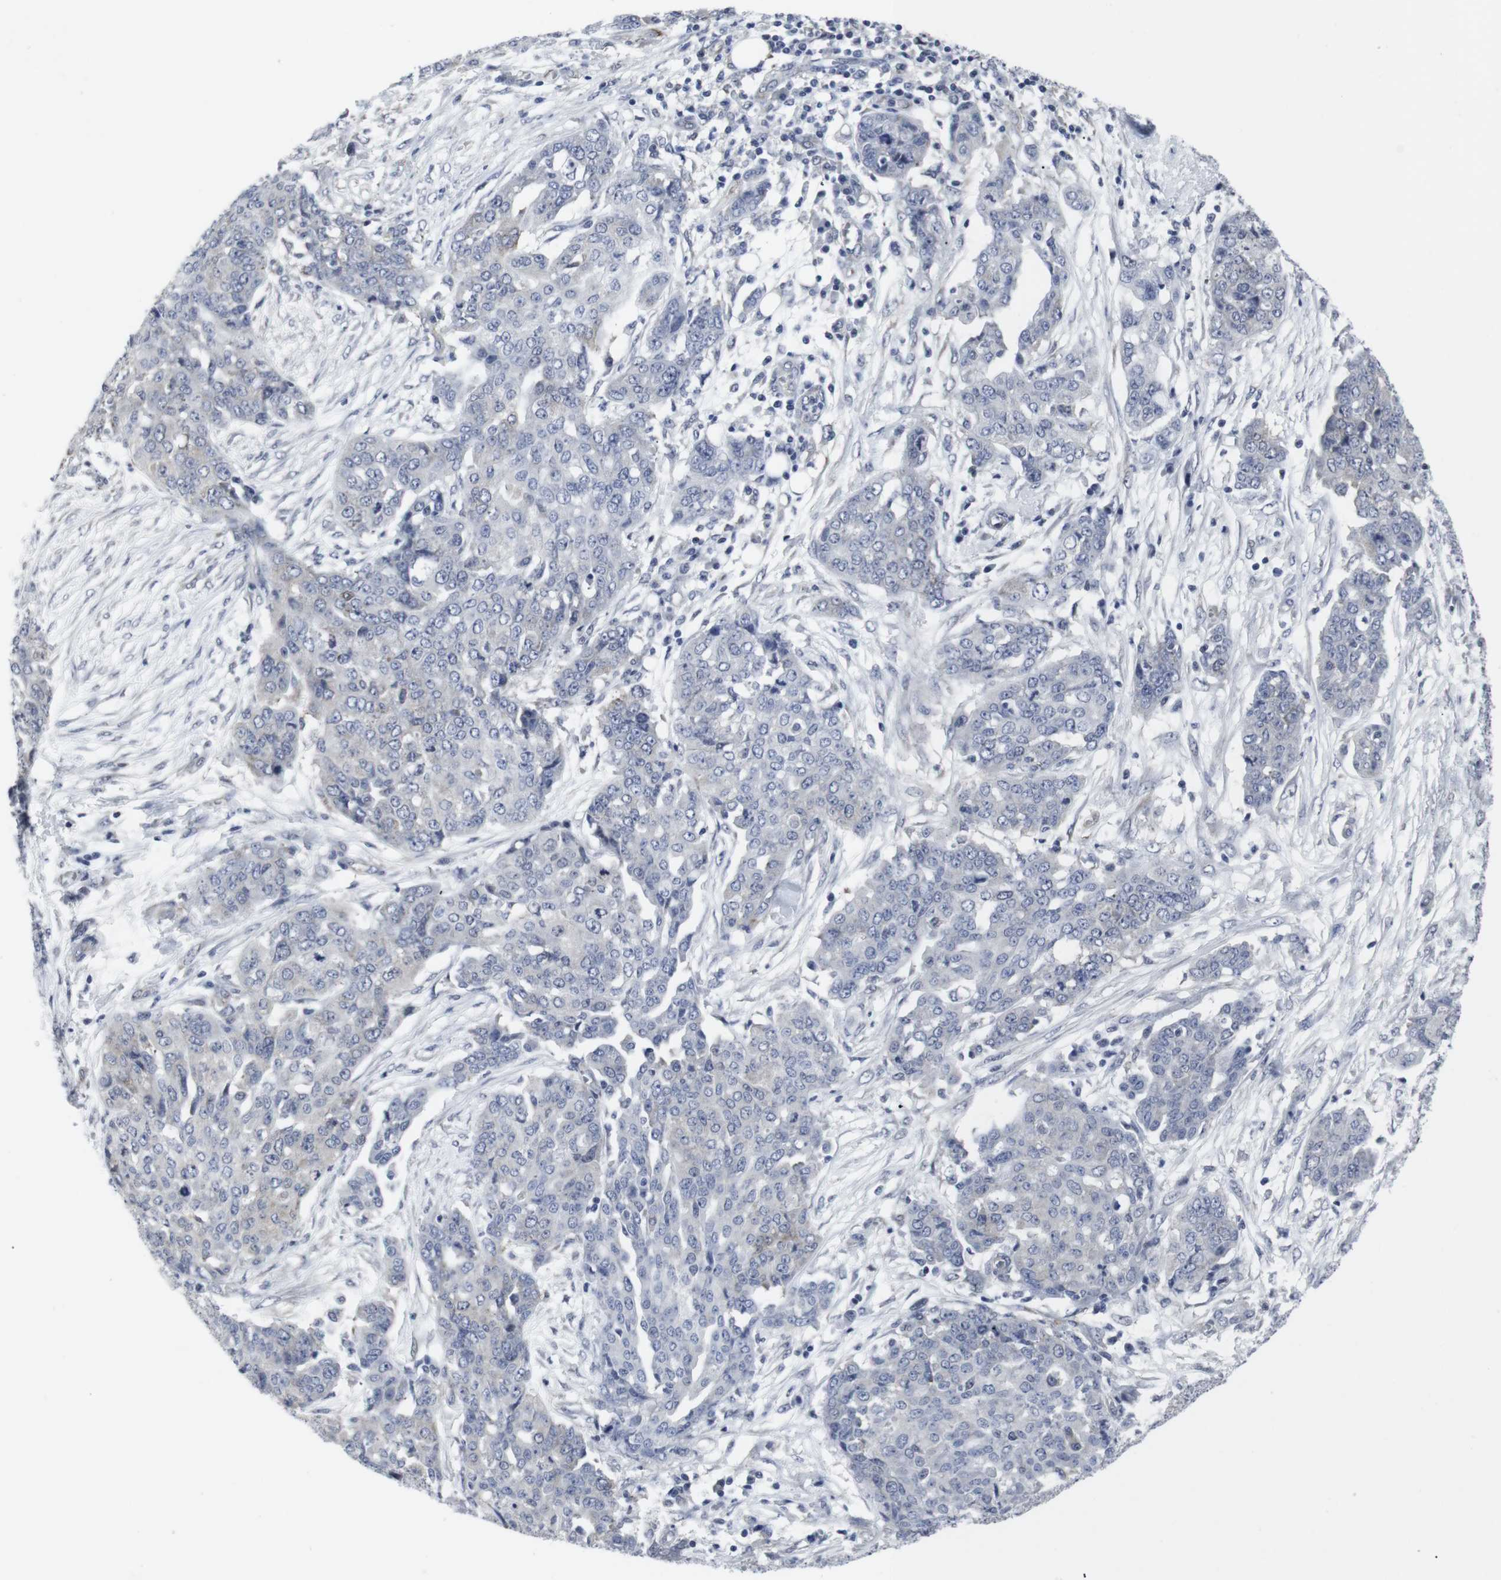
{"staining": {"intensity": "negative", "quantity": "none", "location": "none"}, "tissue": "ovarian cancer", "cell_type": "Tumor cells", "image_type": "cancer", "snomed": [{"axis": "morphology", "description": "Cystadenocarcinoma, serous, NOS"}, {"axis": "topography", "description": "Soft tissue"}, {"axis": "topography", "description": "Ovary"}], "caption": "Ovarian serous cystadenocarcinoma stained for a protein using IHC demonstrates no positivity tumor cells.", "gene": "GEMIN2", "patient": {"sex": "female", "age": 57}}